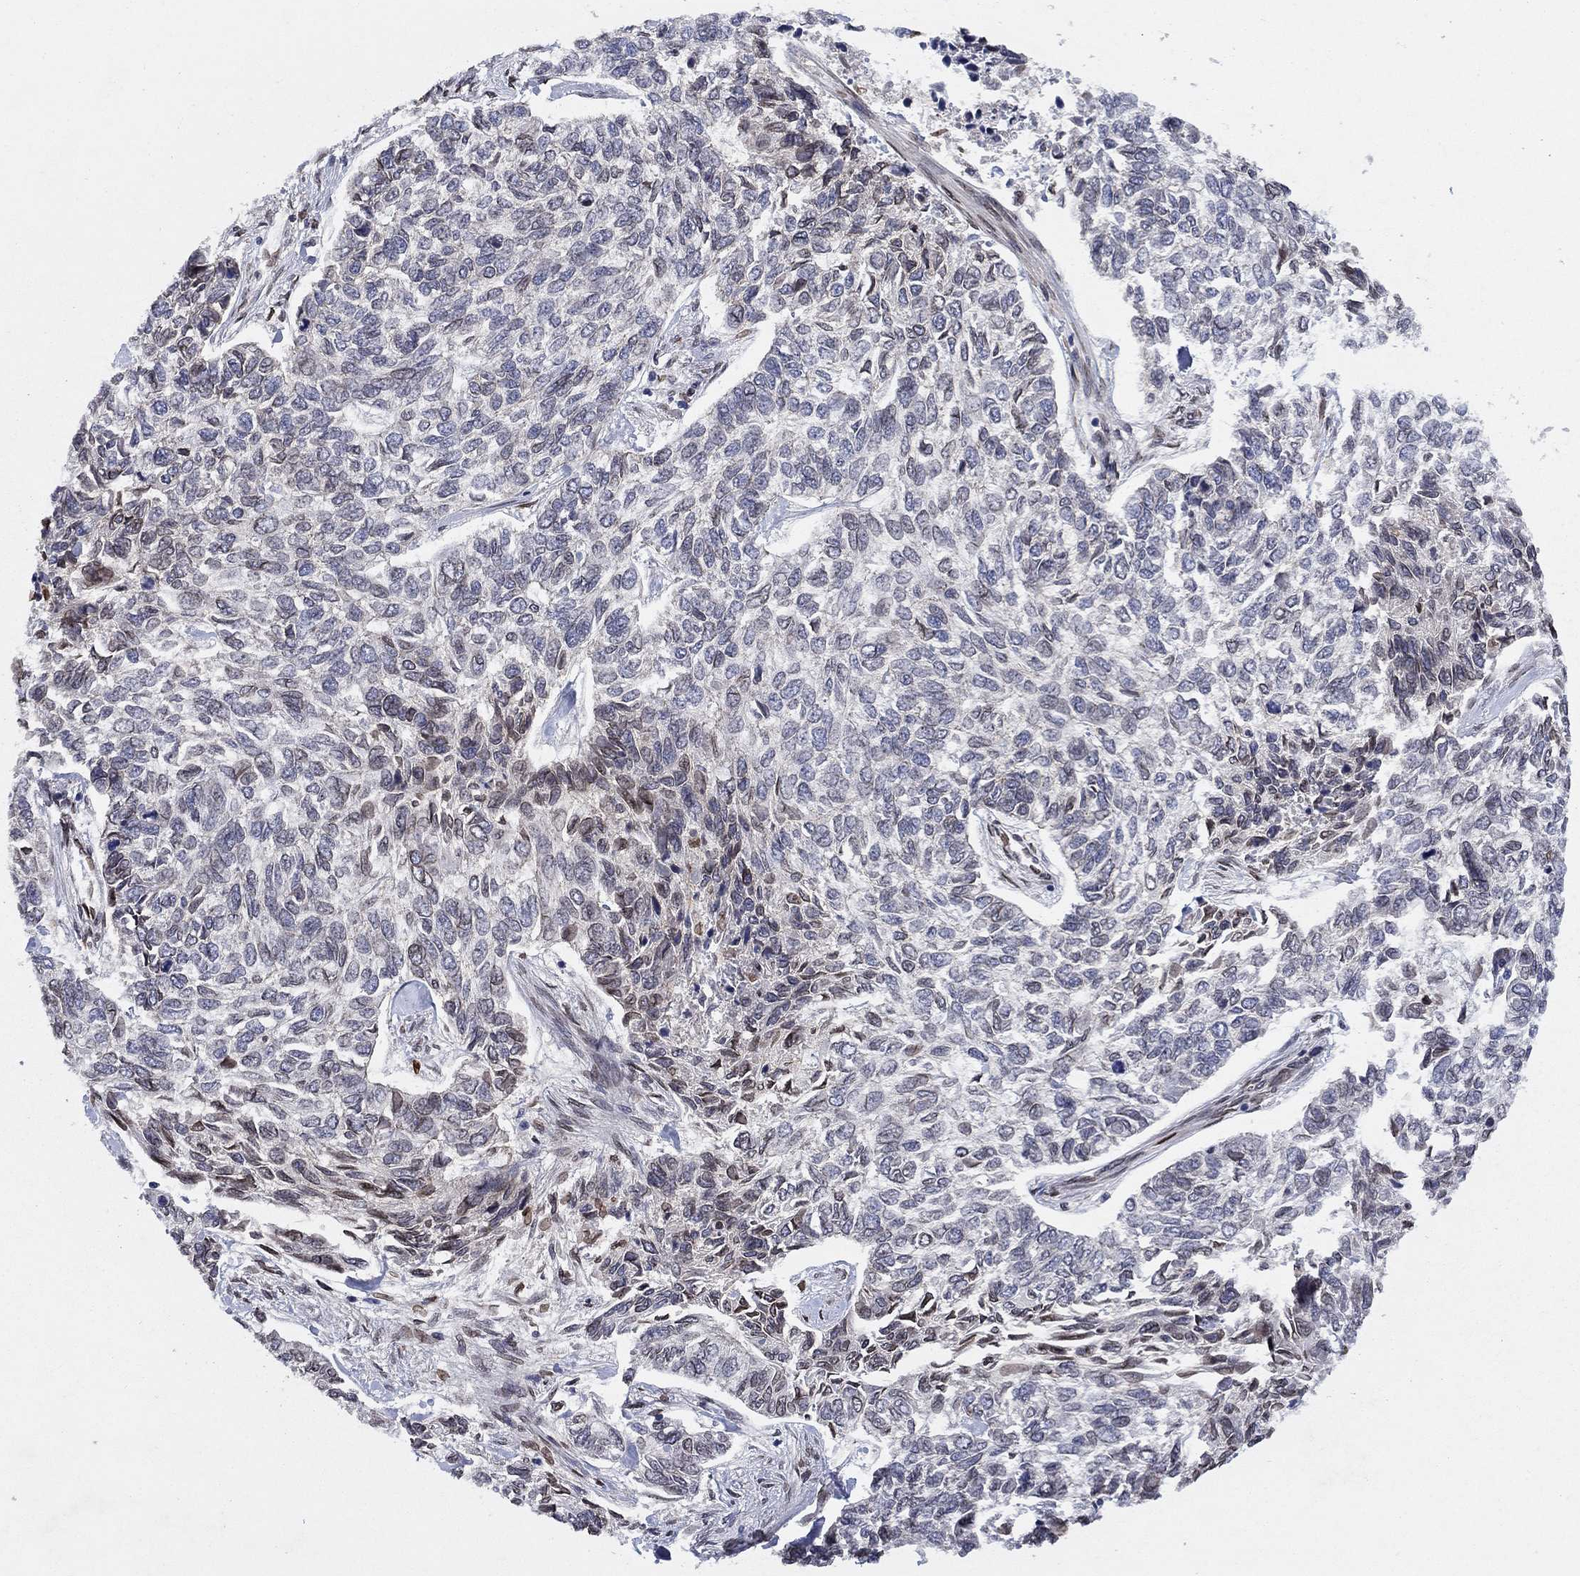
{"staining": {"intensity": "negative", "quantity": "none", "location": "none"}, "tissue": "skin cancer", "cell_type": "Tumor cells", "image_type": "cancer", "snomed": [{"axis": "morphology", "description": "Basal cell carcinoma"}, {"axis": "topography", "description": "Skin"}], "caption": "IHC of skin cancer (basal cell carcinoma) exhibits no staining in tumor cells.", "gene": "EMC9", "patient": {"sex": "female", "age": 65}}